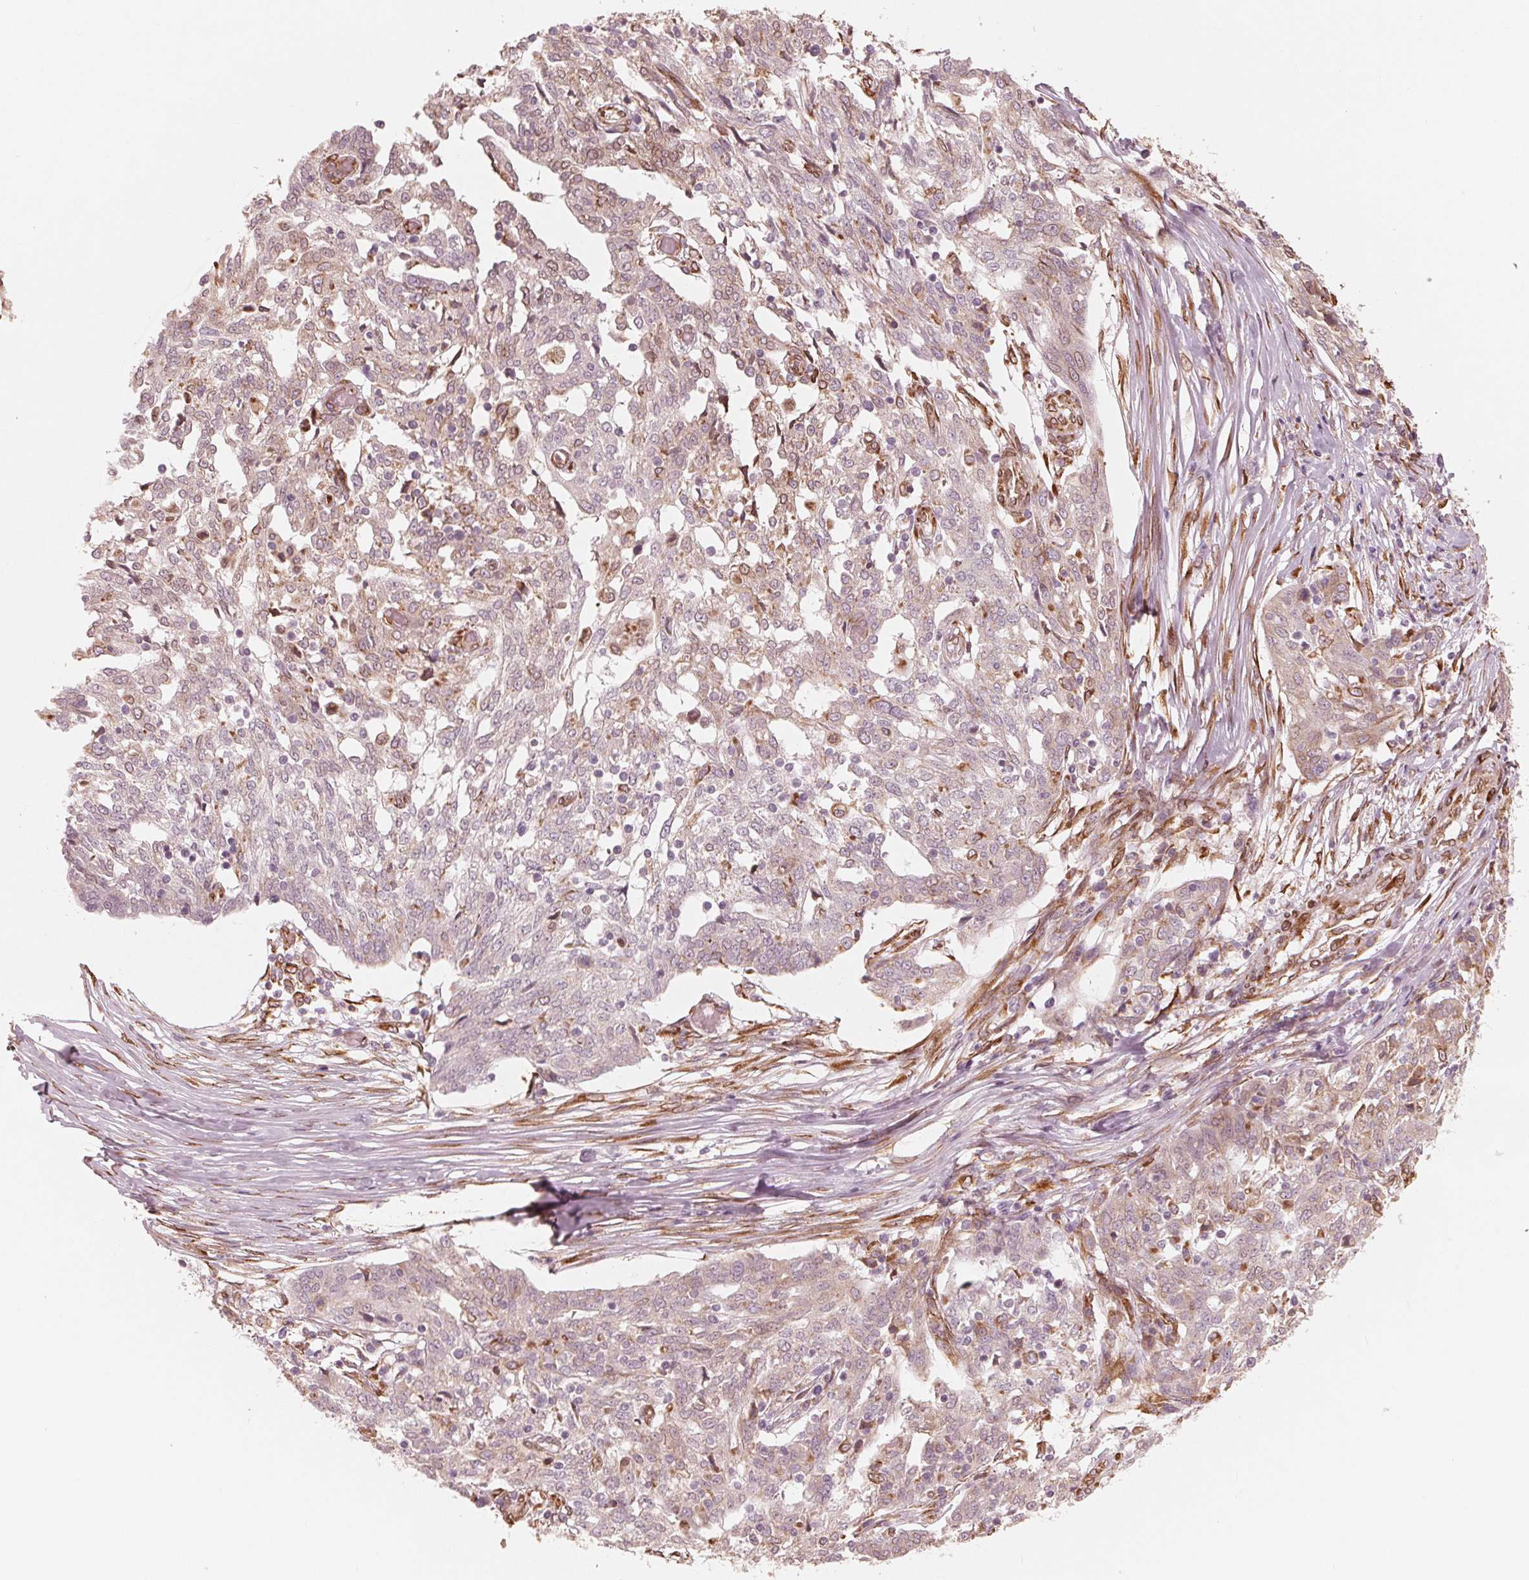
{"staining": {"intensity": "weak", "quantity": ">75%", "location": "cytoplasmic/membranous"}, "tissue": "ovarian cancer", "cell_type": "Tumor cells", "image_type": "cancer", "snomed": [{"axis": "morphology", "description": "Cystadenocarcinoma, serous, NOS"}, {"axis": "topography", "description": "Ovary"}], "caption": "The photomicrograph demonstrates immunohistochemical staining of ovarian serous cystadenocarcinoma. There is weak cytoplasmic/membranous positivity is appreciated in about >75% of tumor cells.", "gene": "IKBIP", "patient": {"sex": "female", "age": 67}}